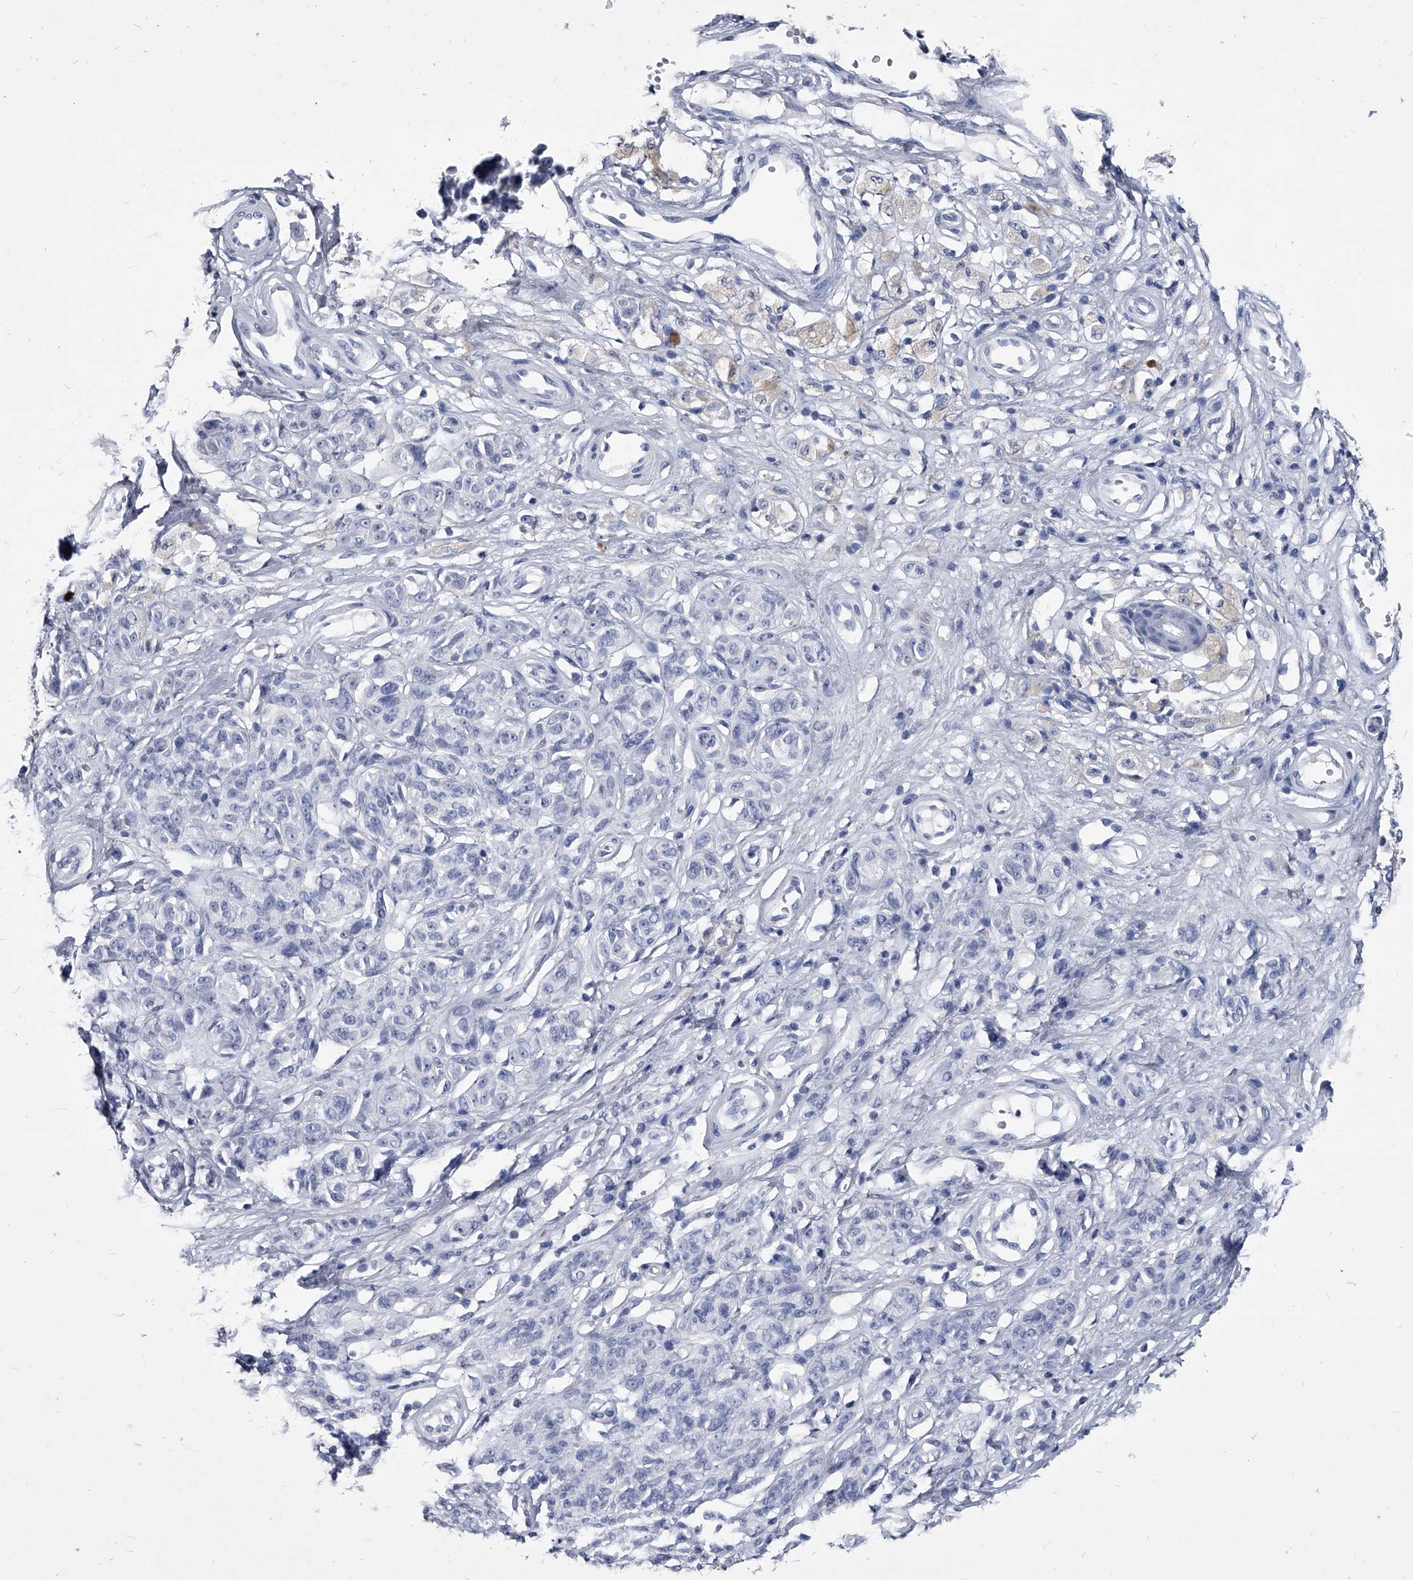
{"staining": {"intensity": "negative", "quantity": "none", "location": "none"}, "tissue": "melanoma", "cell_type": "Tumor cells", "image_type": "cancer", "snomed": [{"axis": "morphology", "description": "Malignant melanoma, NOS"}, {"axis": "topography", "description": "Skin"}], "caption": "Immunohistochemical staining of human malignant melanoma exhibits no significant expression in tumor cells.", "gene": "BCAS1", "patient": {"sex": "female", "age": 64}}